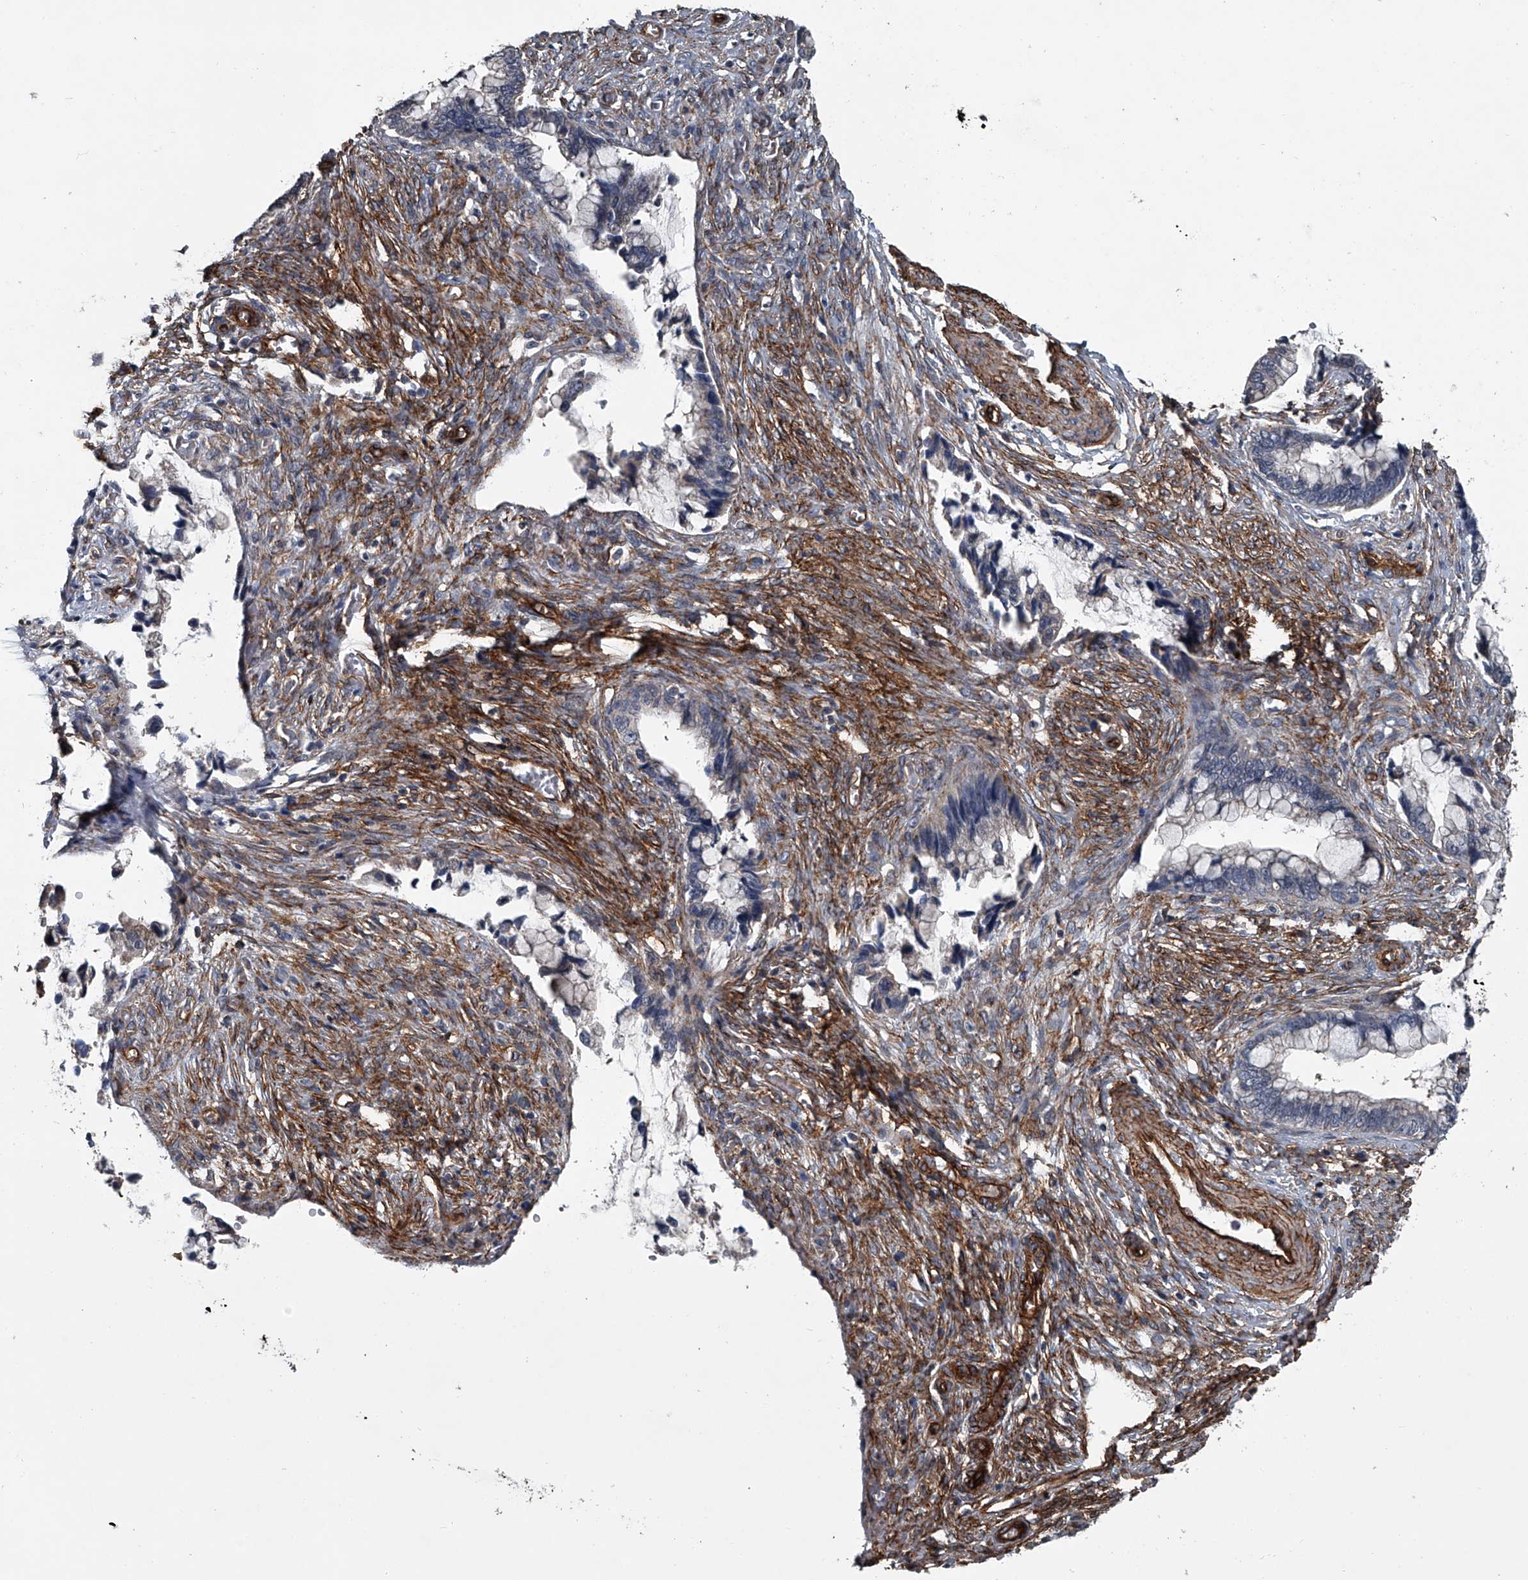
{"staining": {"intensity": "negative", "quantity": "none", "location": "none"}, "tissue": "cervical cancer", "cell_type": "Tumor cells", "image_type": "cancer", "snomed": [{"axis": "morphology", "description": "Adenocarcinoma, NOS"}, {"axis": "topography", "description": "Cervix"}], "caption": "An image of human cervical adenocarcinoma is negative for staining in tumor cells.", "gene": "LDLRAD2", "patient": {"sex": "female", "age": 44}}